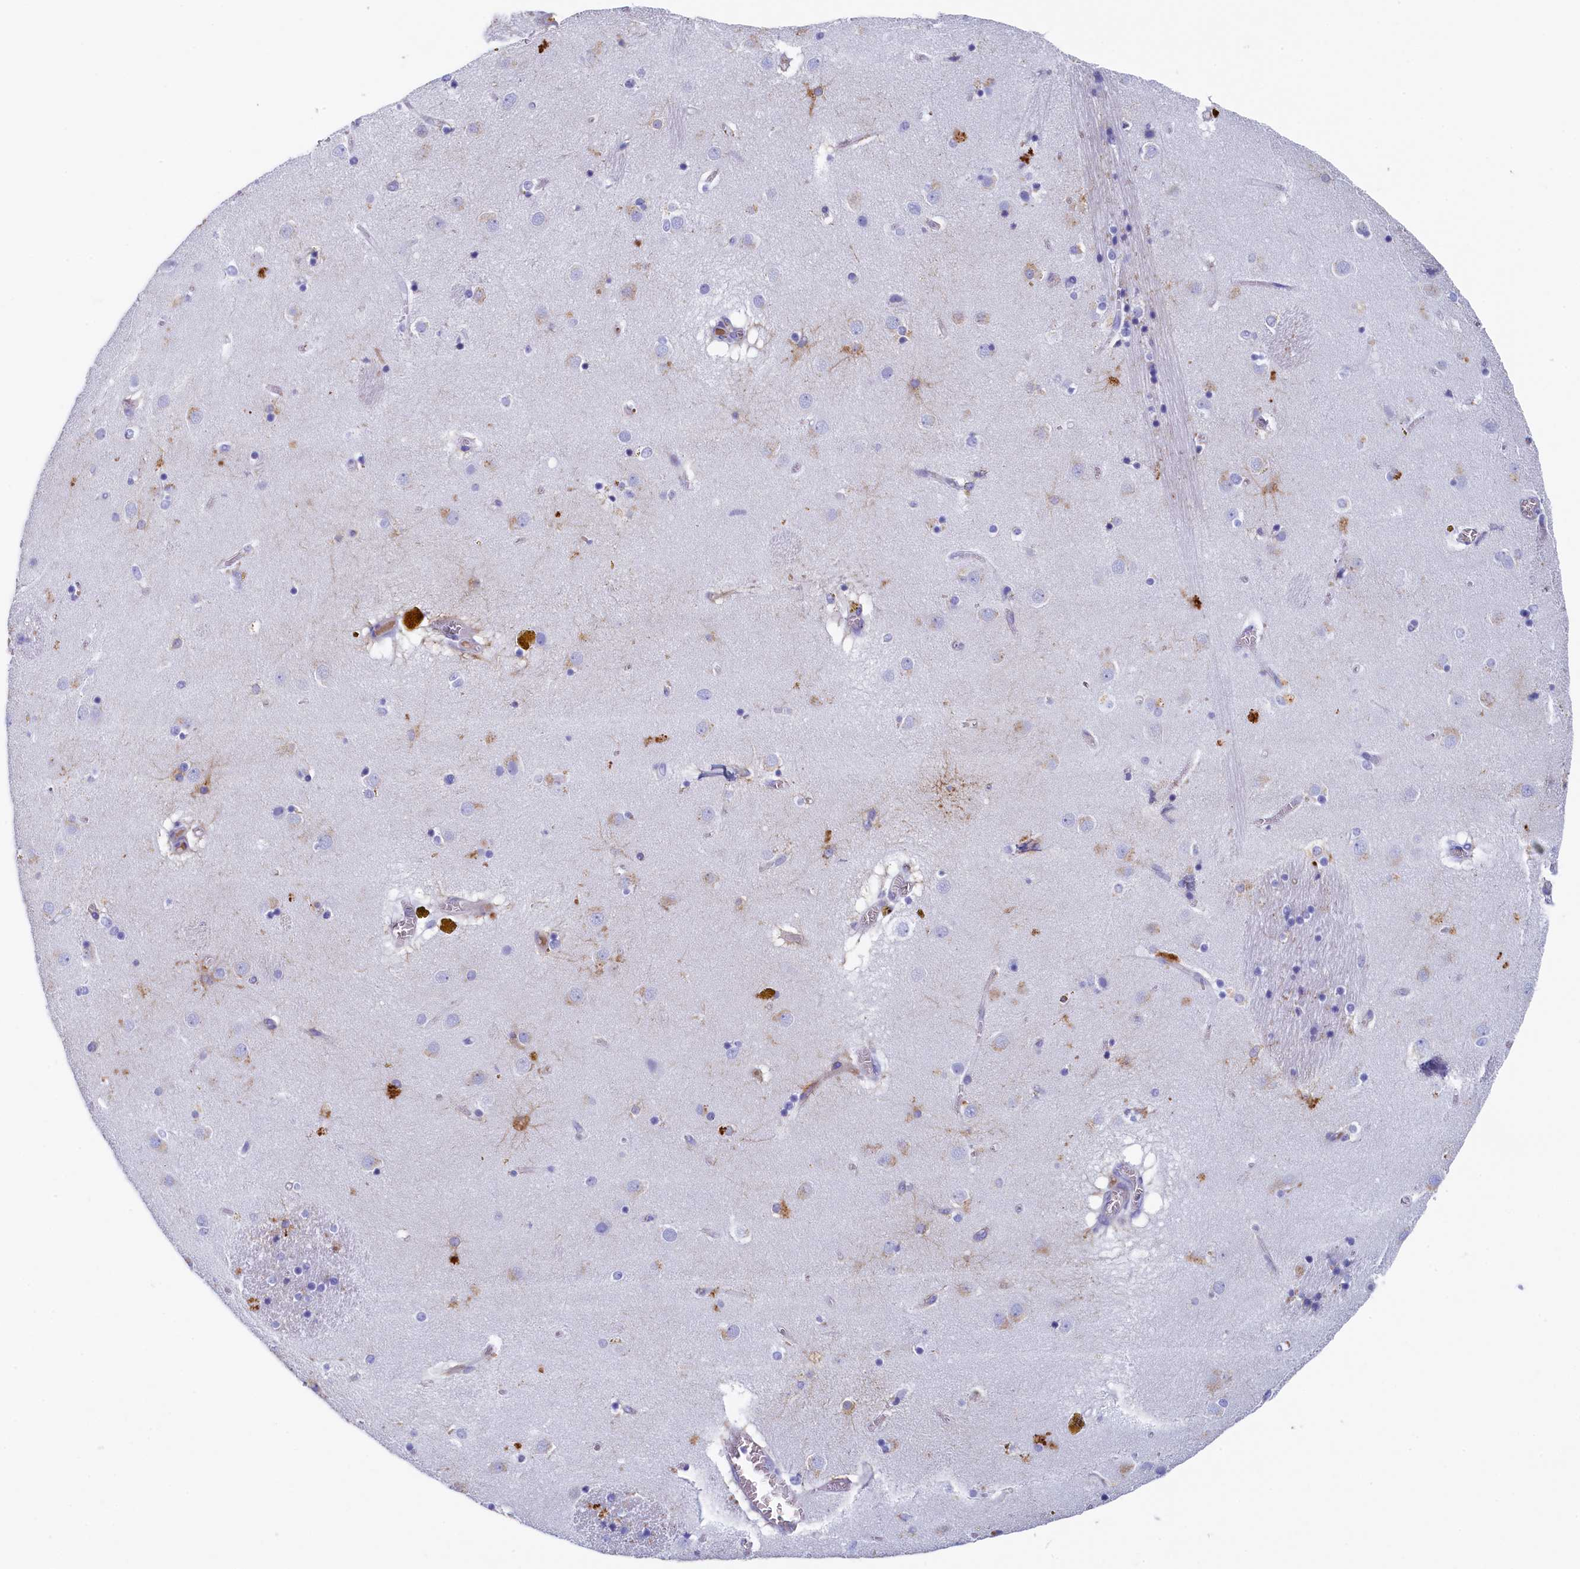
{"staining": {"intensity": "weak", "quantity": "<25%", "location": "cytoplasmic/membranous"}, "tissue": "caudate", "cell_type": "Glial cells", "image_type": "normal", "snomed": [{"axis": "morphology", "description": "Normal tissue, NOS"}, {"axis": "topography", "description": "Lateral ventricle wall"}], "caption": "The immunohistochemistry histopathology image has no significant expression in glial cells of caudate.", "gene": "GUCA1C", "patient": {"sex": "male", "age": 70}}